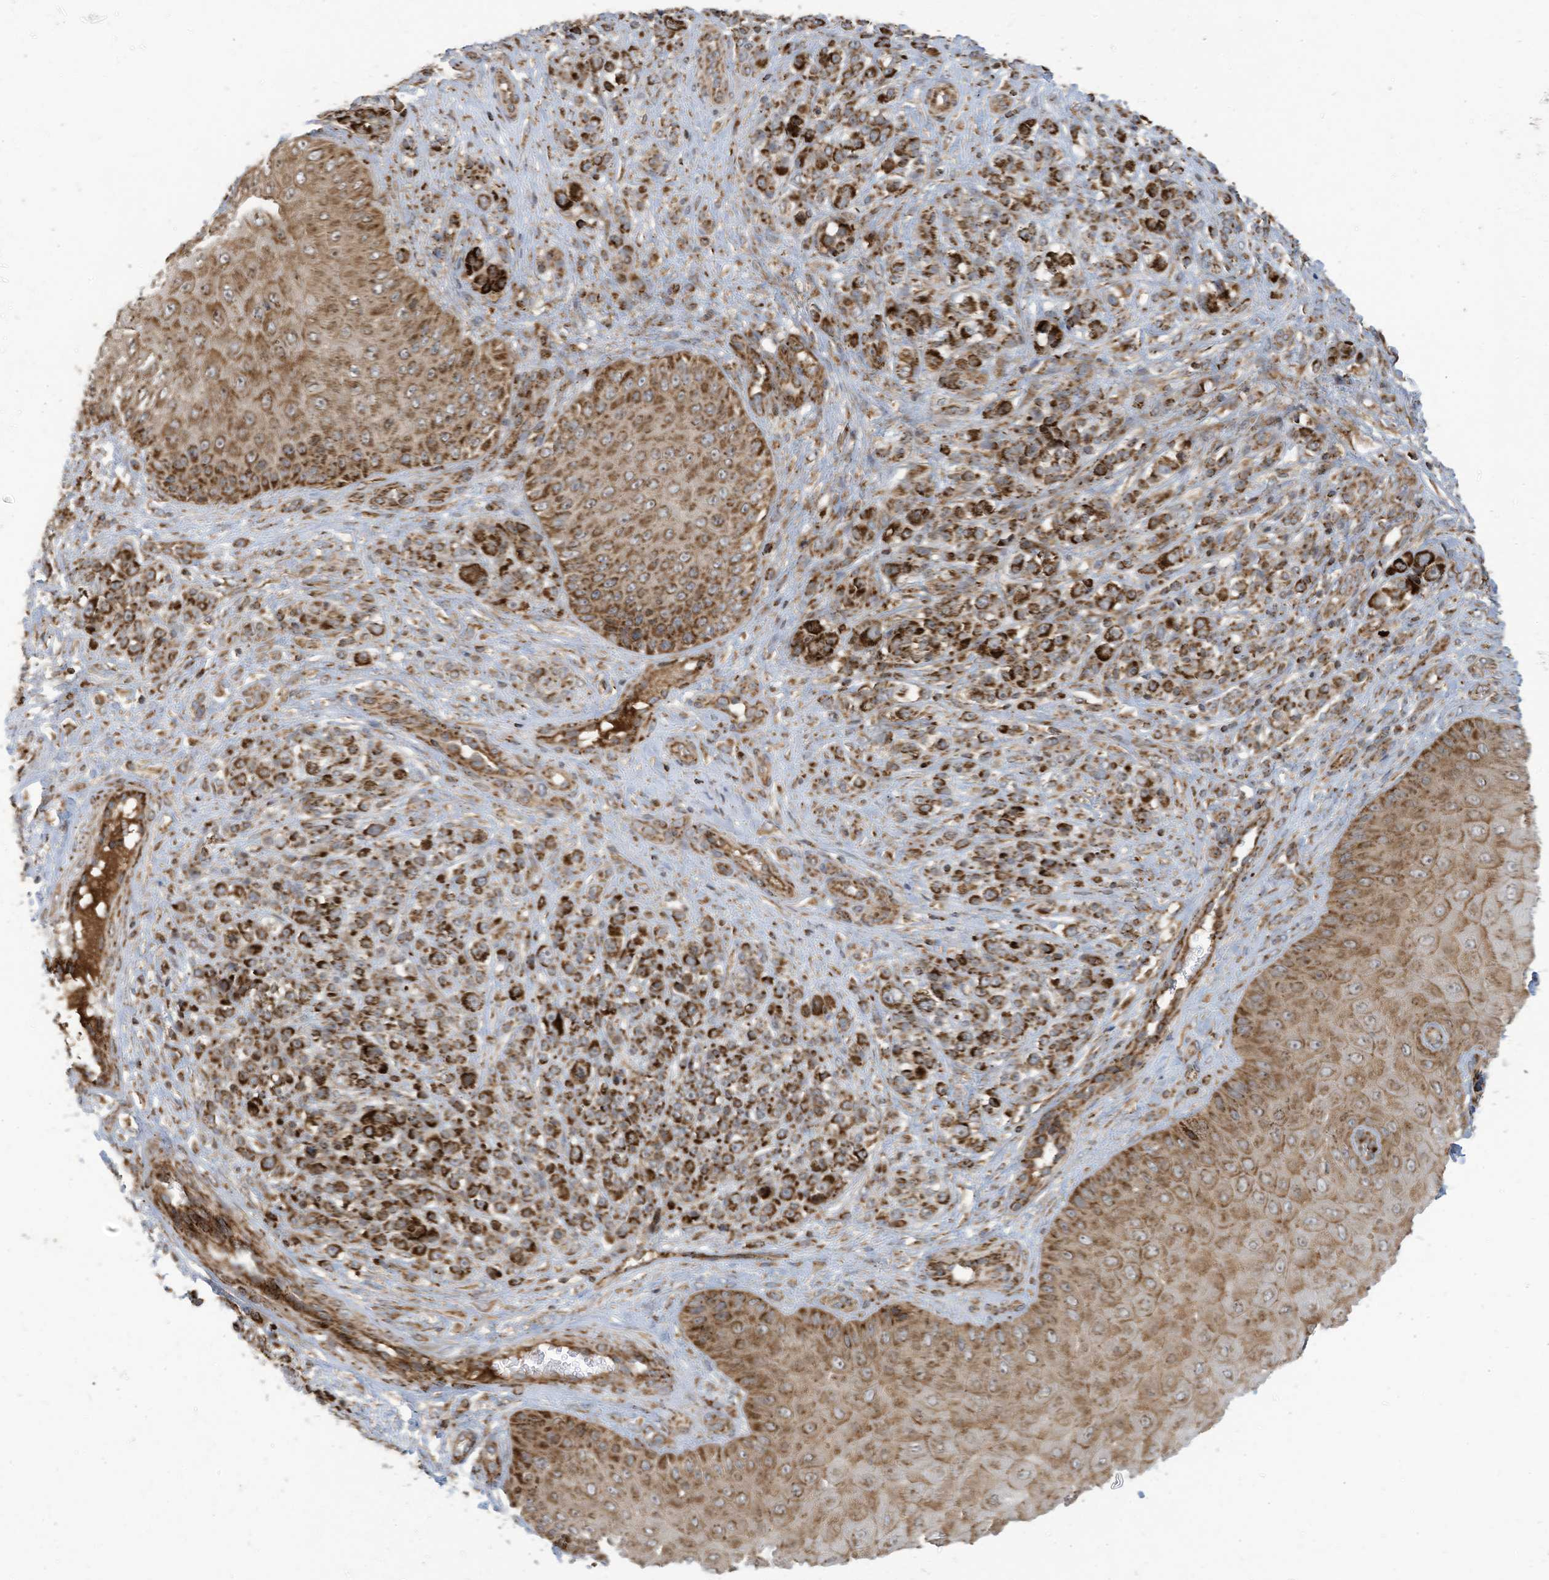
{"staining": {"intensity": "strong", "quantity": ">75%", "location": "cytoplasmic/membranous"}, "tissue": "melanoma", "cell_type": "Tumor cells", "image_type": "cancer", "snomed": [{"axis": "morphology", "description": "Malignant melanoma, NOS"}, {"axis": "topography", "description": "Skin"}], "caption": "Immunohistochemistry (IHC) of human melanoma reveals high levels of strong cytoplasmic/membranous positivity in about >75% of tumor cells.", "gene": "COX10", "patient": {"sex": "female", "age": 55}}